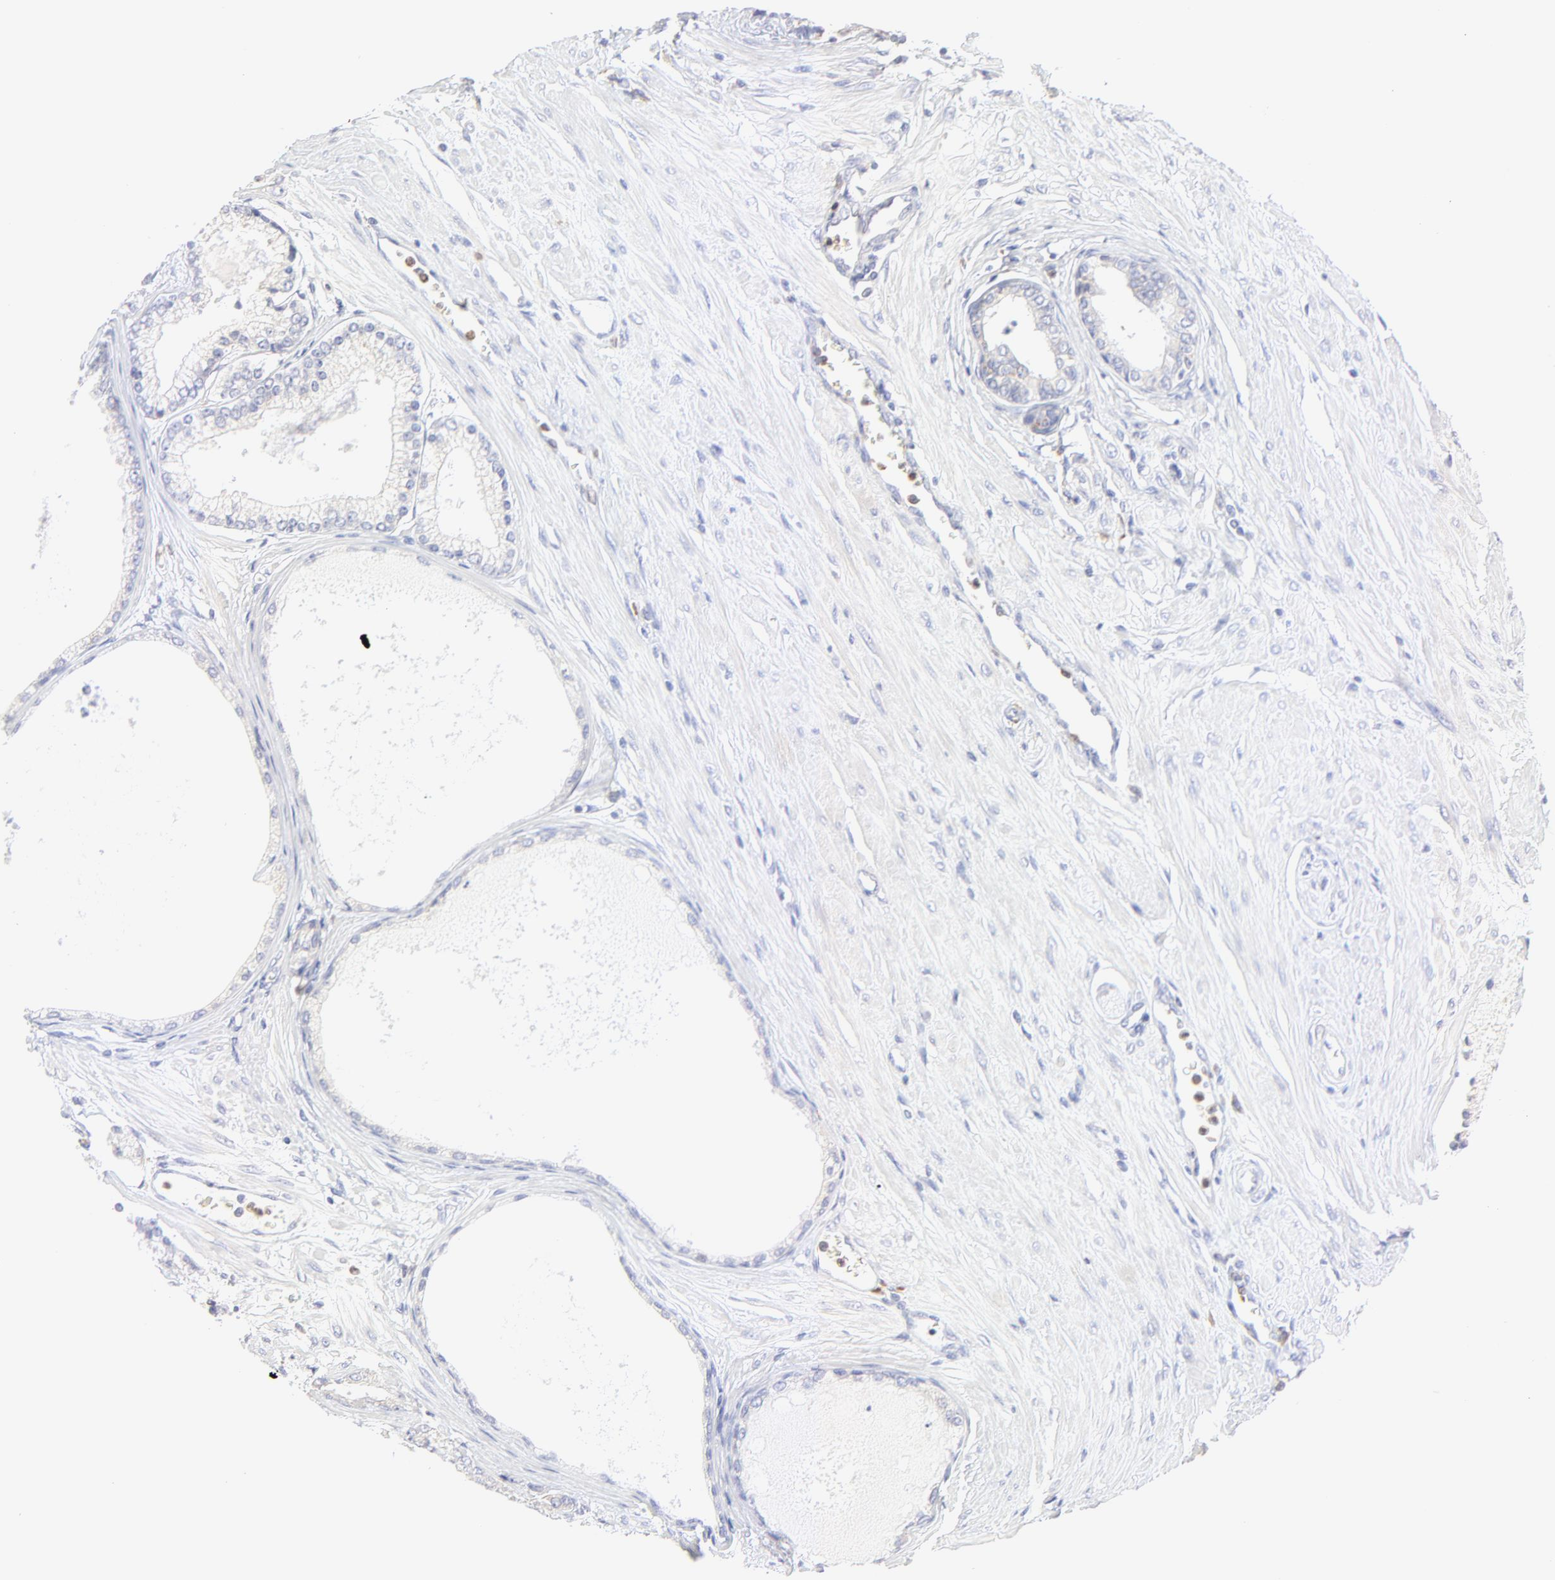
{"staining": {"intensity": "weak", "quantity": "<25%", "location": "cytoplasmic/membranous"}, "tissue": "prostate cancer", "cell_type": "Tumor cells", "image_type": "cancer", "snomed": [{"axis": "morphology", "description": "Adenocarcinoma, Medium grade"}, {"axis": "topography", "description": "Prostate"}], "caption": "Human prostate cancer stained for a protein using immunohistochemistry demonstrates no positivity in tumor cells.", "gene": "MOSPD2", "patient": {"sex": "male", "age": 72}}